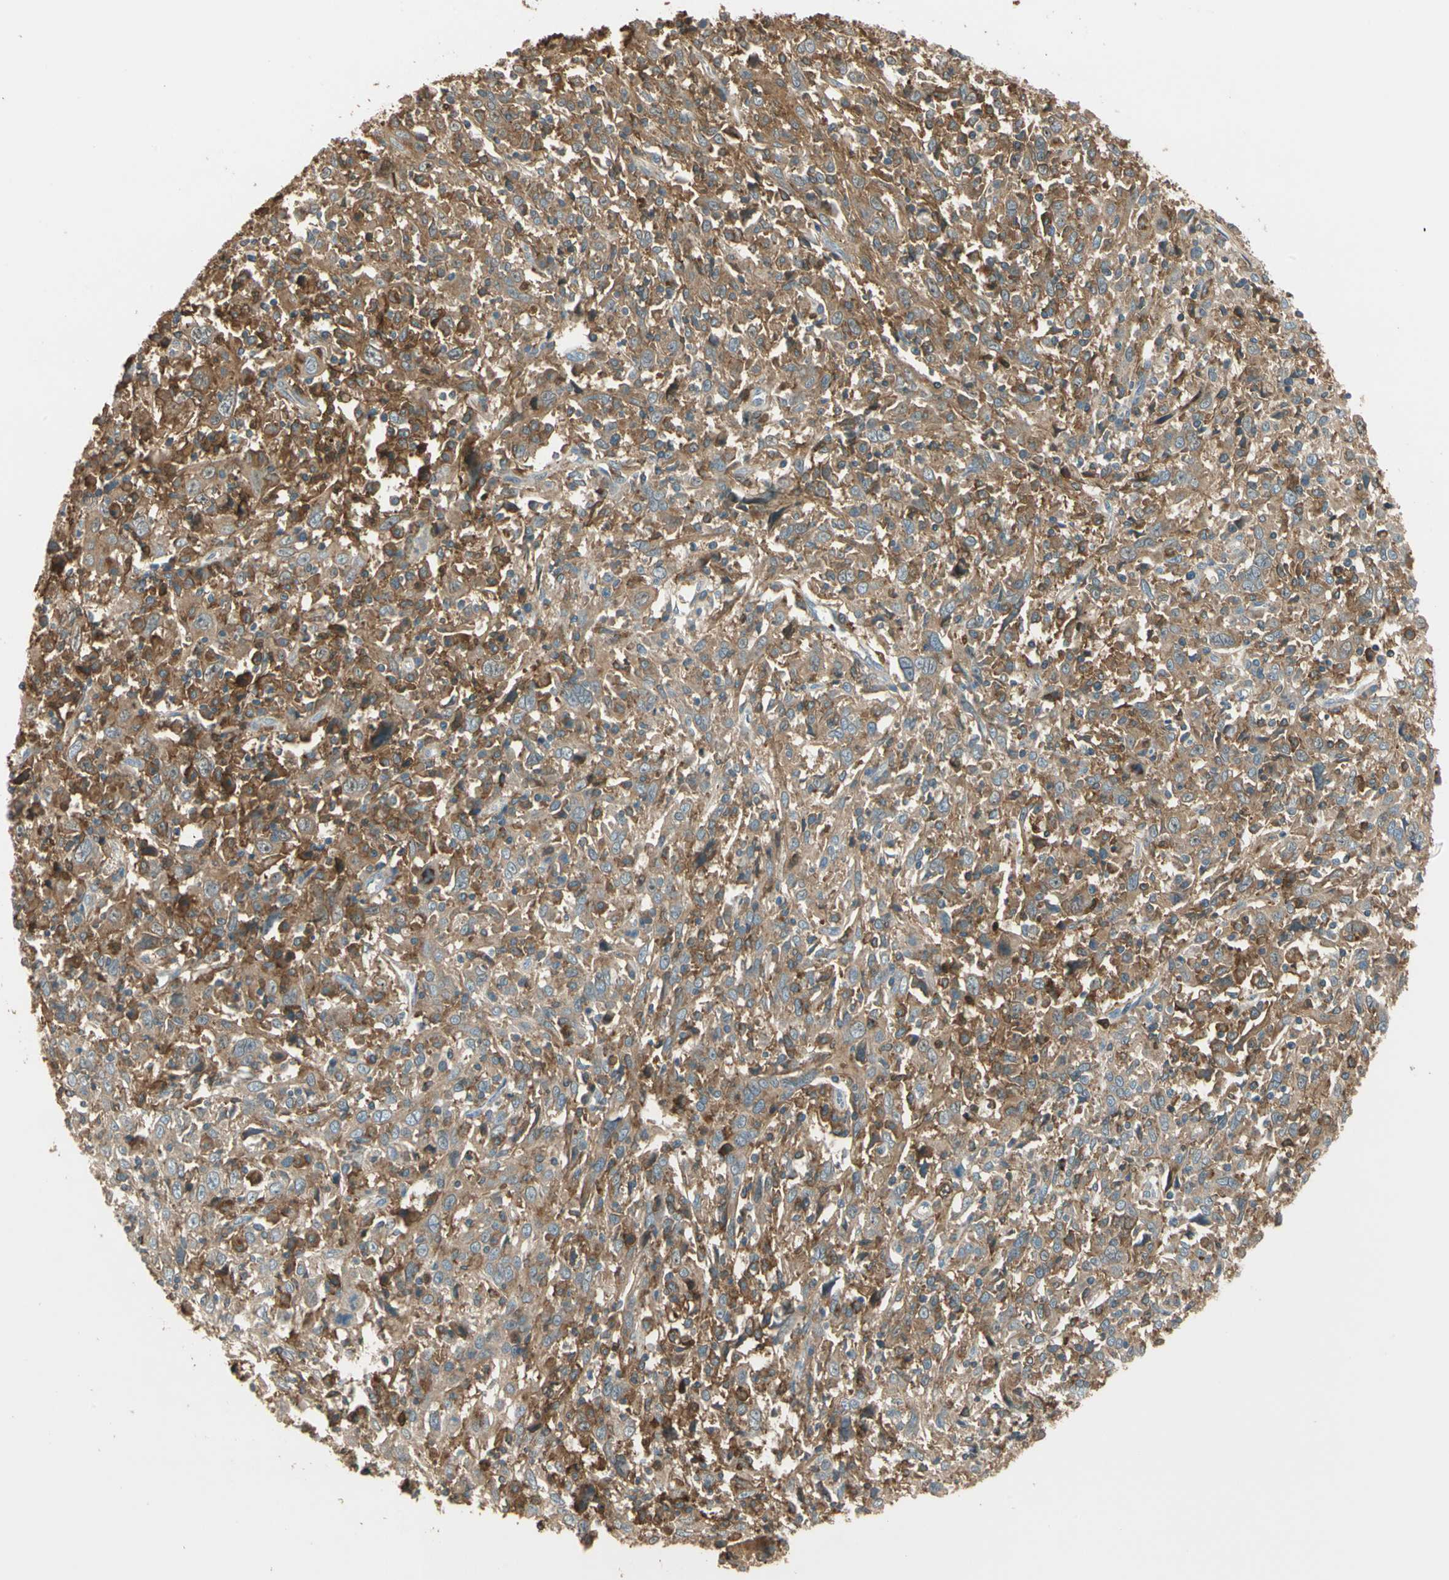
{"staining": {"intensity": "weak", "quantity": ">75%", "location": "cytoplasmic/membranous"}, "tissue": "cervical cancer", "cell_type": "Tumor cells", "image_type": "cancer", "snomed": [{"axis": "morphology", "description": "Squamous cell carcinoma, NOS"}, {"axis": "topography", "description": "Cervix"}], "caption": "A high-resolution histopathology image shows IHC staining of squamous cell carcinoma (cervical), which demonstrates weak cytoplasmic/membranous staining in approximately >75% of tumor cells.", "gene": "STX11", "patient": {"sex": "female", "age": 46}}